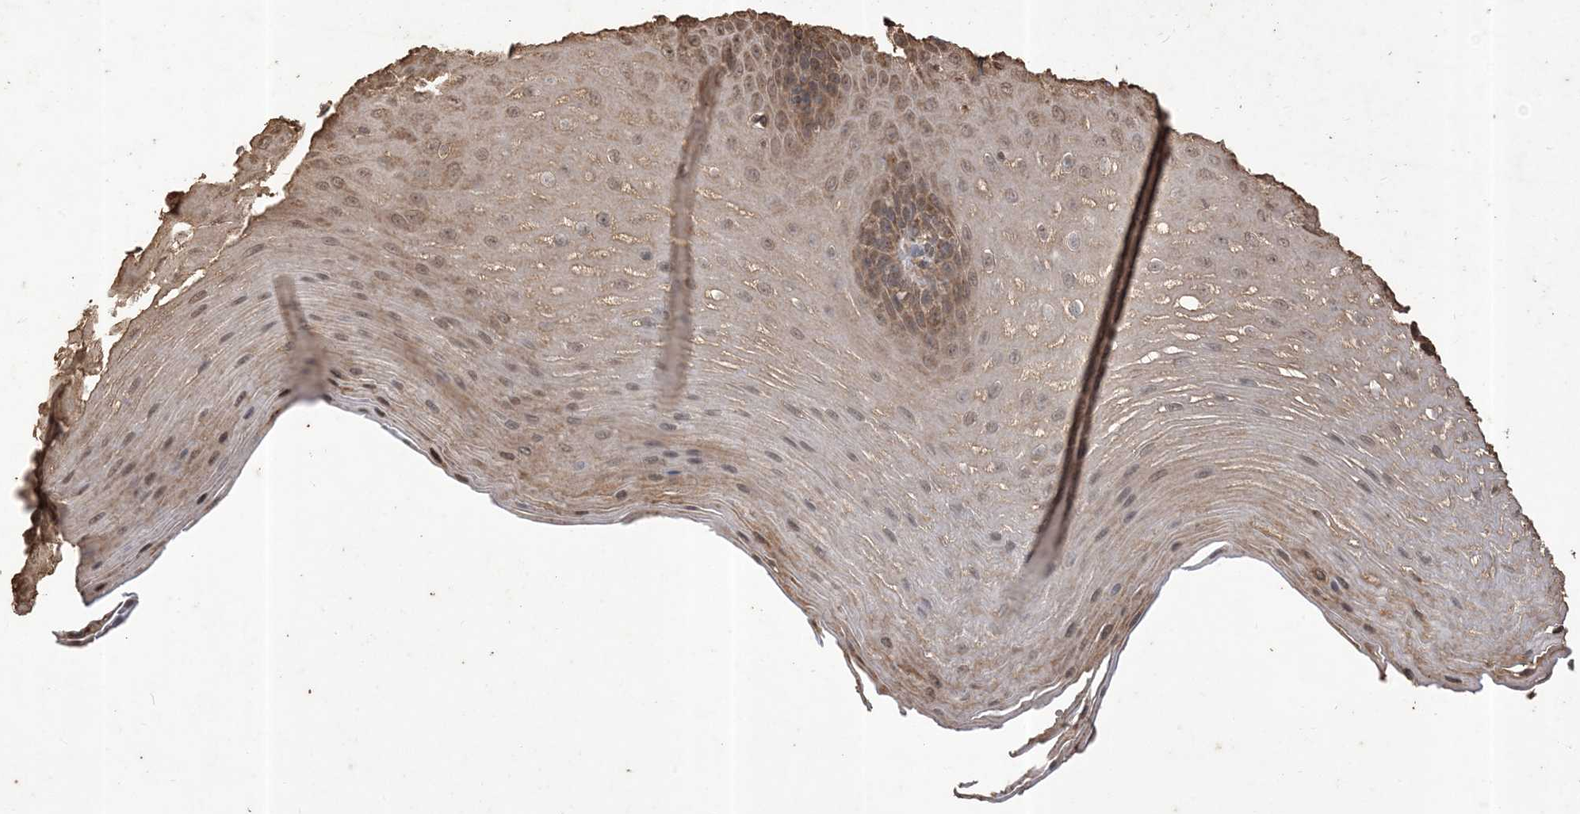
{"staining": {"intensity": "moderate", "quantity": ">75%", "location": "cytoplasmic/membranous"}, "tissue": "esophagus", "cell_type": "Squamous epithelial cells", "image_type": "normal", "snomed": [{"axis": "morphology", "description": "Normal tissue, NOS"}, {"axis": "topography", "description": "Esophagus"}], "caption": "Immunohistochemistry (IHC) (DAB (3,3'-diaminobenzidine)) staining of benign human esophagus shows moderate cytoplasmic/membranous protein positivity in about >75% of squamous epithelial cells.", "gene": "HPS4", "patient": {"sex": "male", "age": 62}}